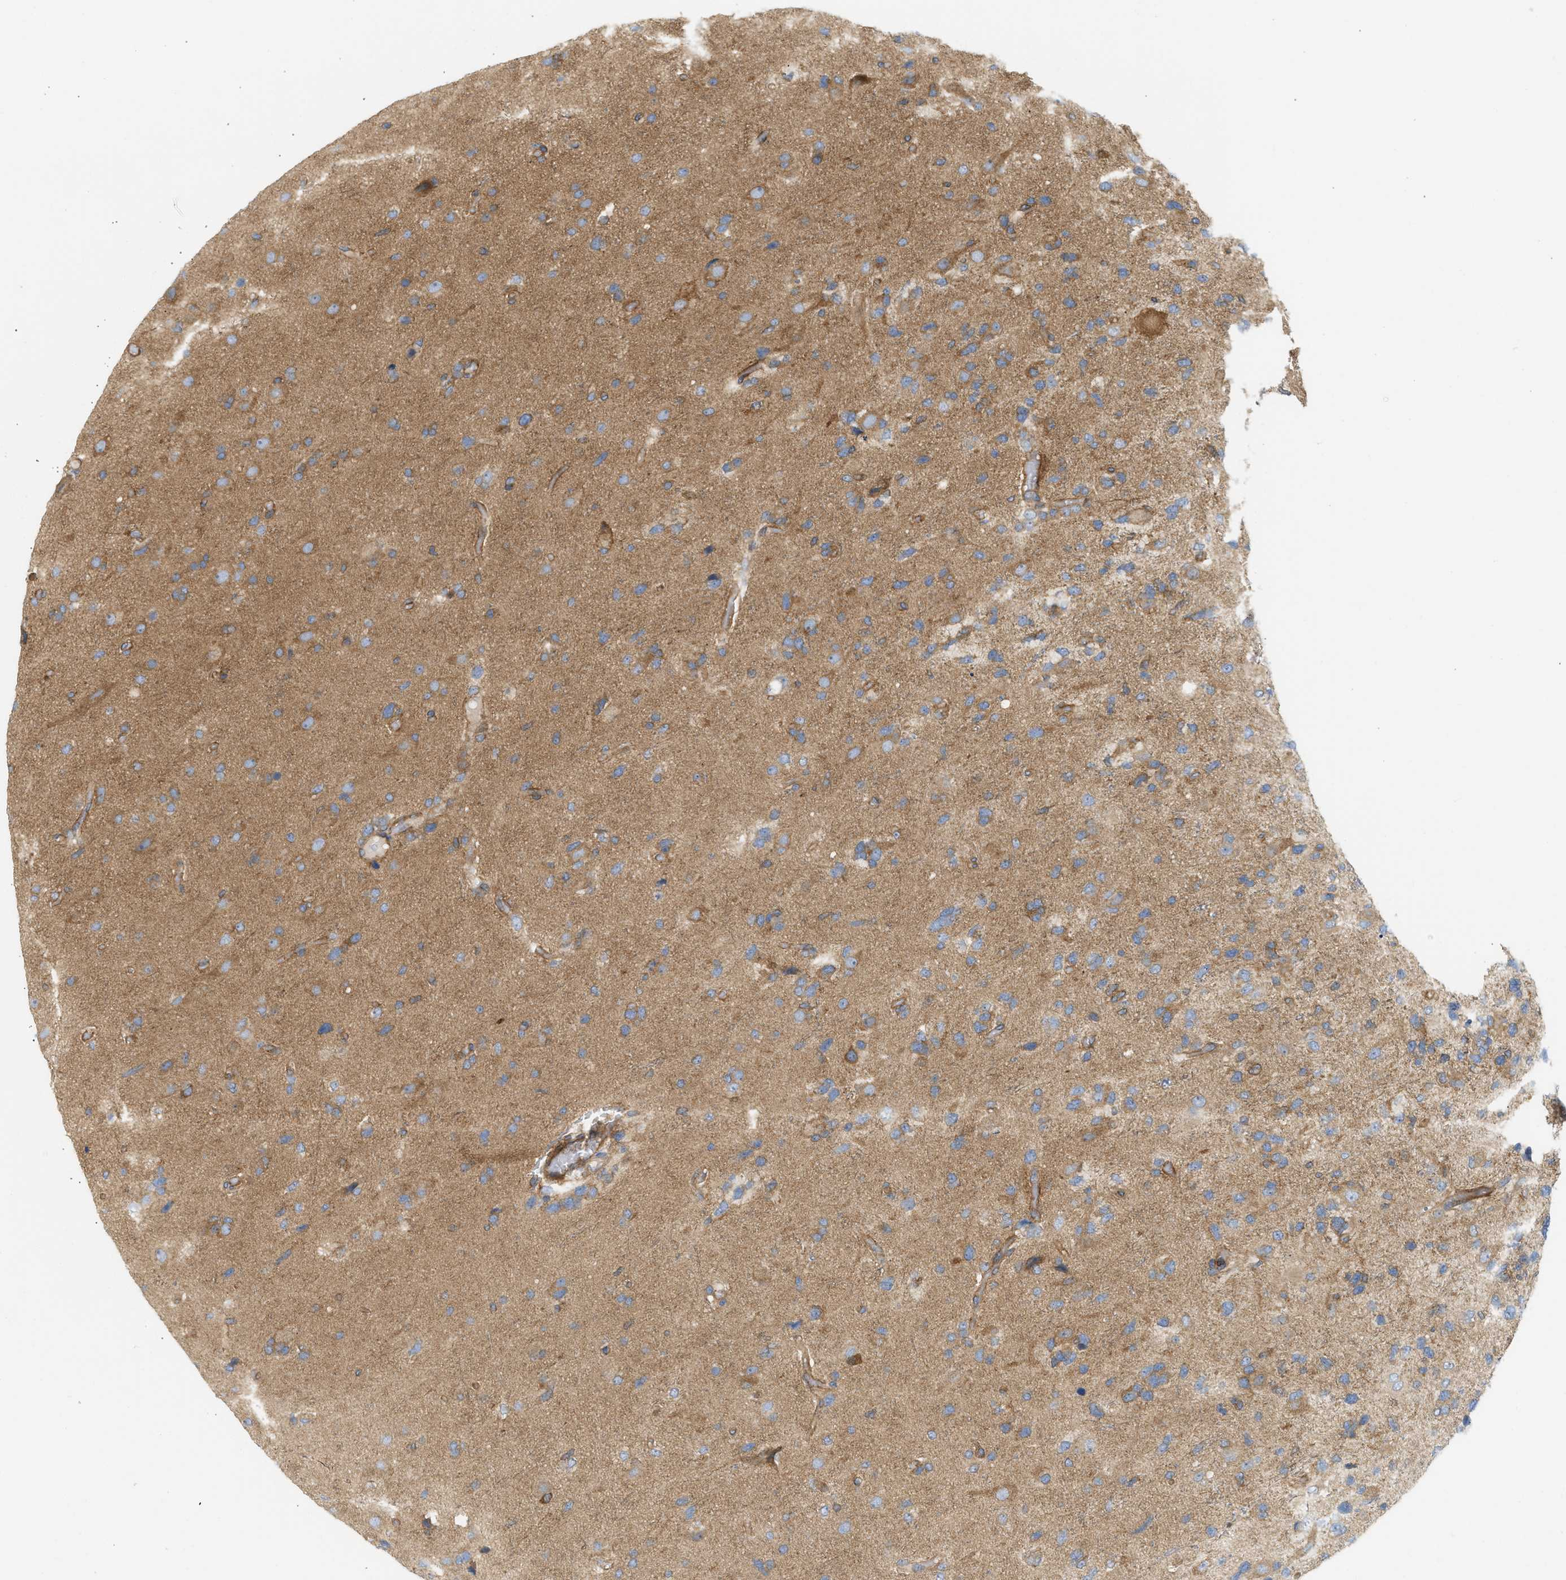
{"staining": {"intensity": "weak", "quantity": ">75%", "location": "cytoplasmic/membranous"}, "tissue": "glioma", "cell_type": "Tumor cells", "image_type": "cancer", "snomed": [{"axis": "morphology", "description": "Glioma, malignant, High grade"}, {"axis": "topography", "description": "Brain"}], "caption": "Brown immunohistochemical staining in glioma reveals weak cytoplasmic/membranous staining in about >75% of tumor cells. (DAB IHC, brown staining for protein, blue staining for nuclei).", "gene": "STRN", "patient": {"sex": "female", "age": 58}}